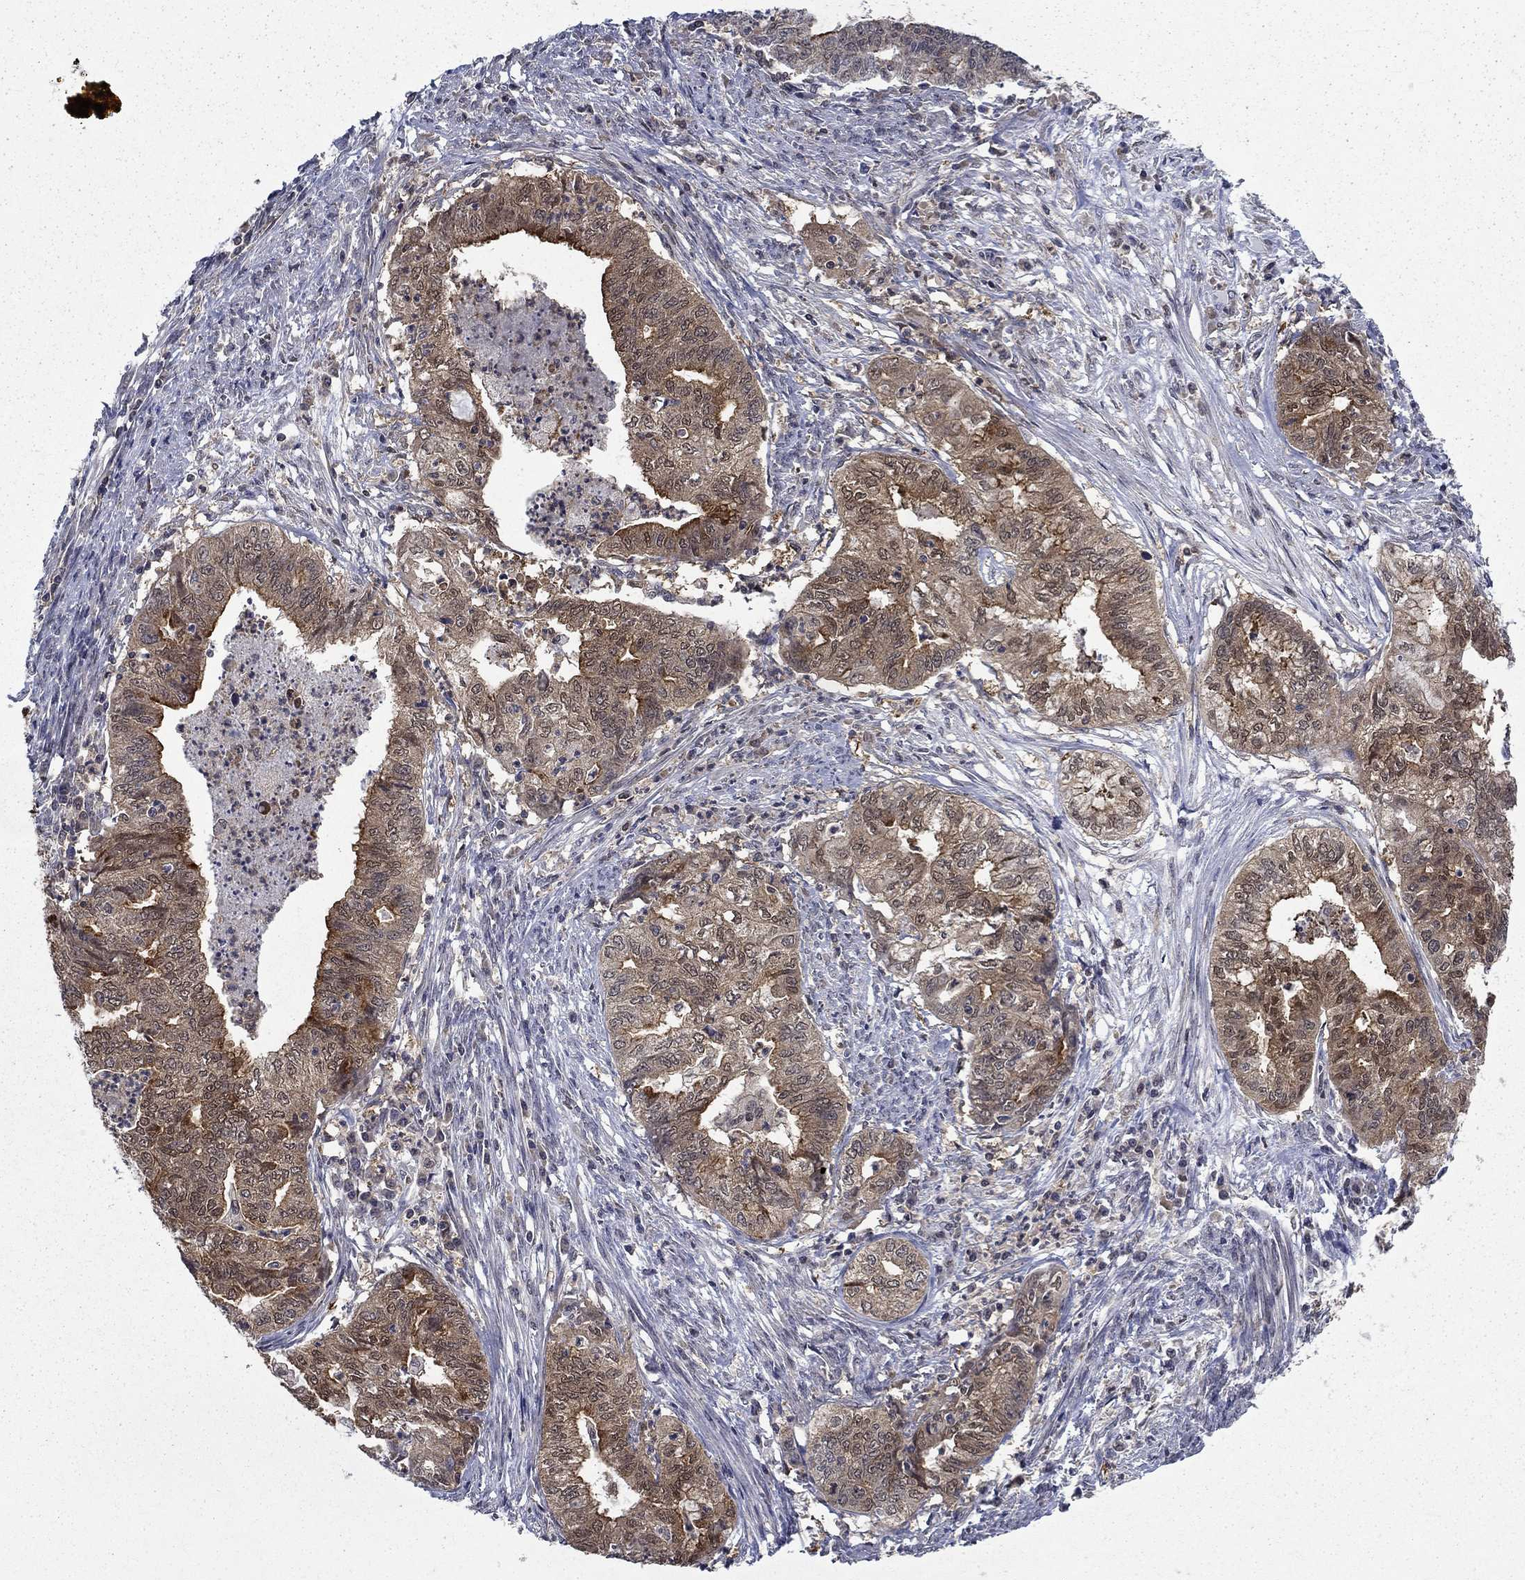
{"staining": {"intensity": "moderate", "quantity": "25%-75%", "location": "cytoplasmic/membranous"}, "tissue": "endometrial cancer", "cell_type": "Tumor cells", "image_type": "cancer", "snomed": [{"axis": "morphology", "description": "Adenocarcinoma, NOS"}, {"axis": "topography", "description": "Endometrium"}], "caption": "Immunohistochemistry (IHC) micrograph of neoplastic tissue: human adenocarcinoma (endometrial) stained using IHC reveals medium levels of moderate protein expression localized specifically in the cytoplasmic/membranous of tumor cells, appearing as a cytoplasmic/membranous brown color.", "gene": "NIT2", "patient": {"sex": "female", "age": 79}}